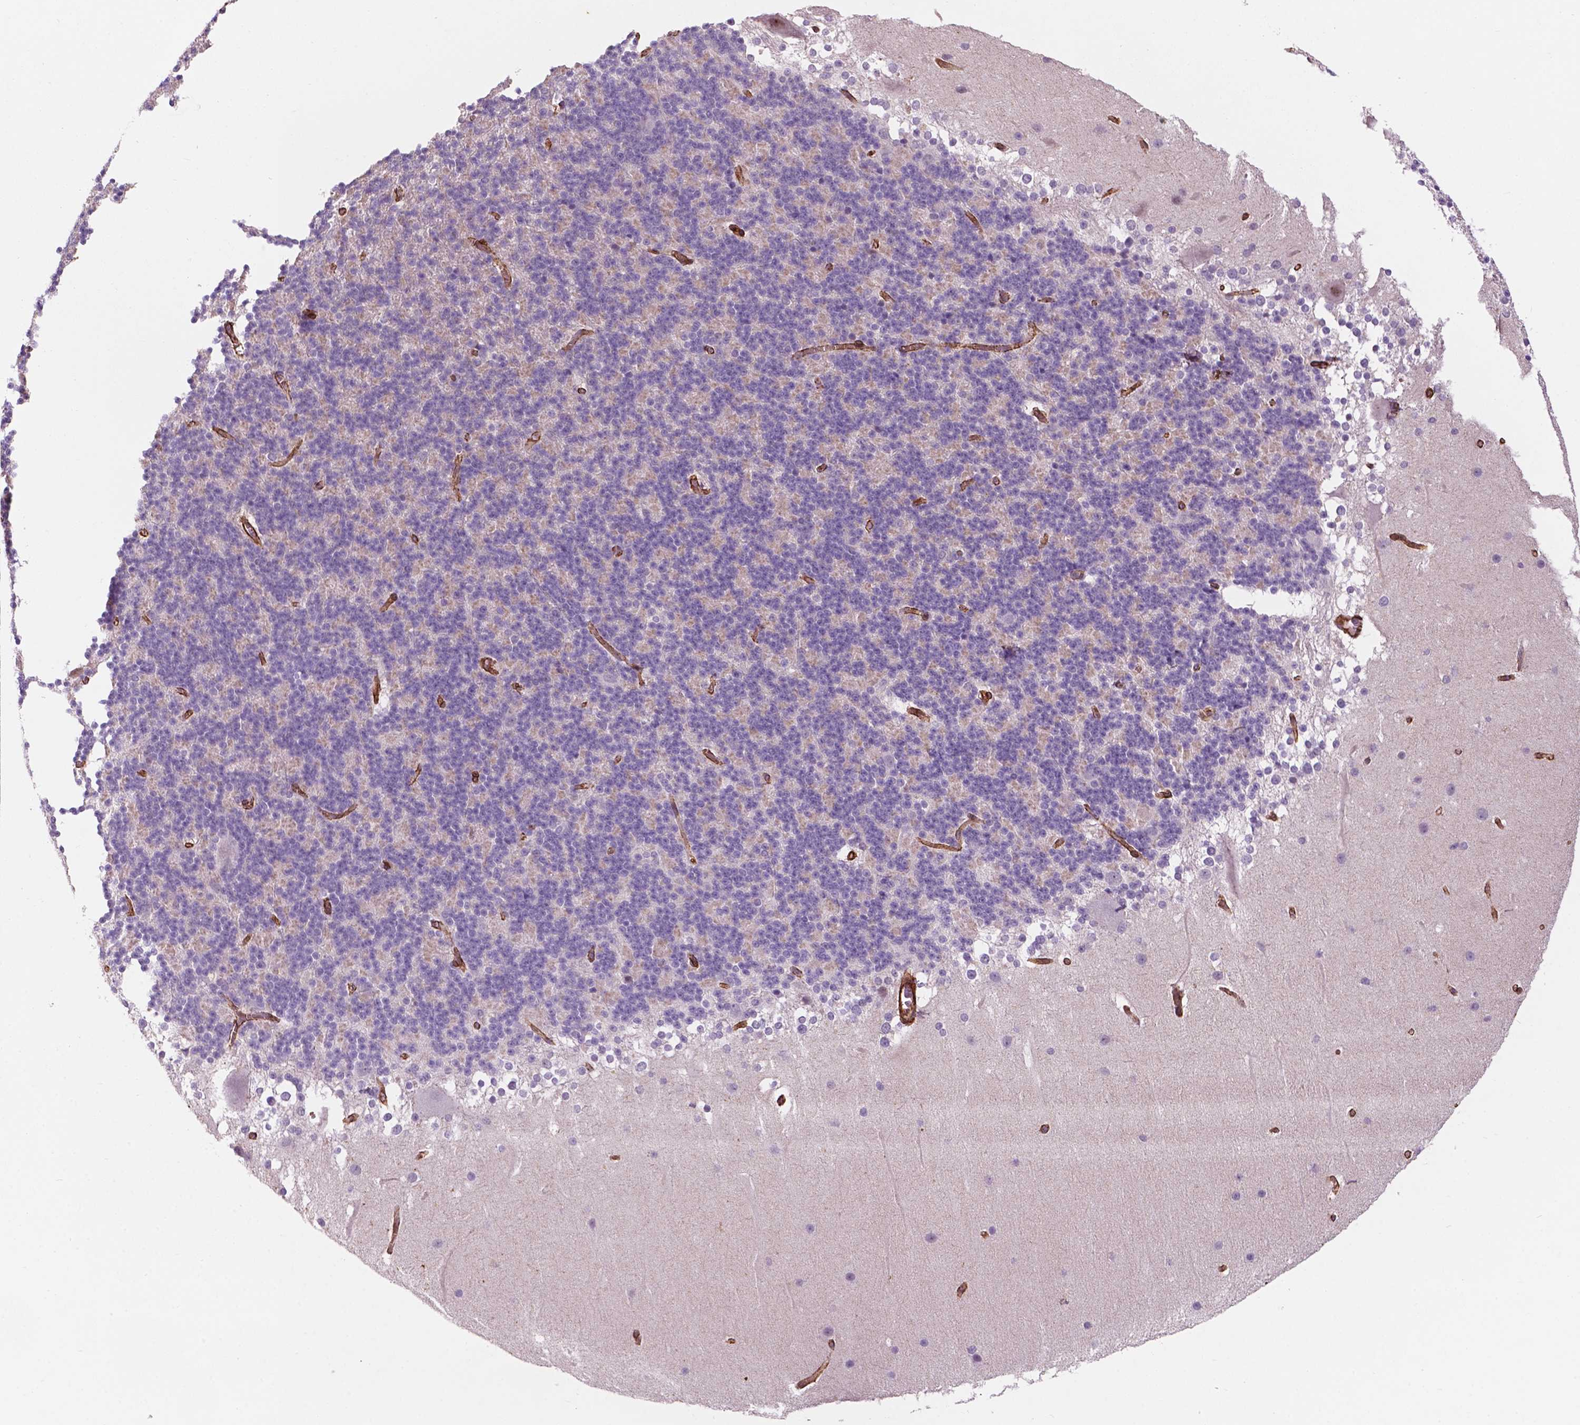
{"staining": {"intensity": "negative", "quantity": "none", "location": "none"}, "tissue": "cerebellum", "cell_type": "Cells in granular layer", "image_type": "normal", "snomed": [{"axis": "morphology", "description": "Normal tissue, NOS"}, {"axis": "topography", "description": "Cerebellum"}], "caption": "Cerebellum was stained to show a protein in brown. There is no significant staining in cells in granular layer. (DAB (3,3'-diaminobenzidine) immunohistochemistry, high magnification).", "gene": "EGFL8", "patient": {"sex": "female", "age": 19}}